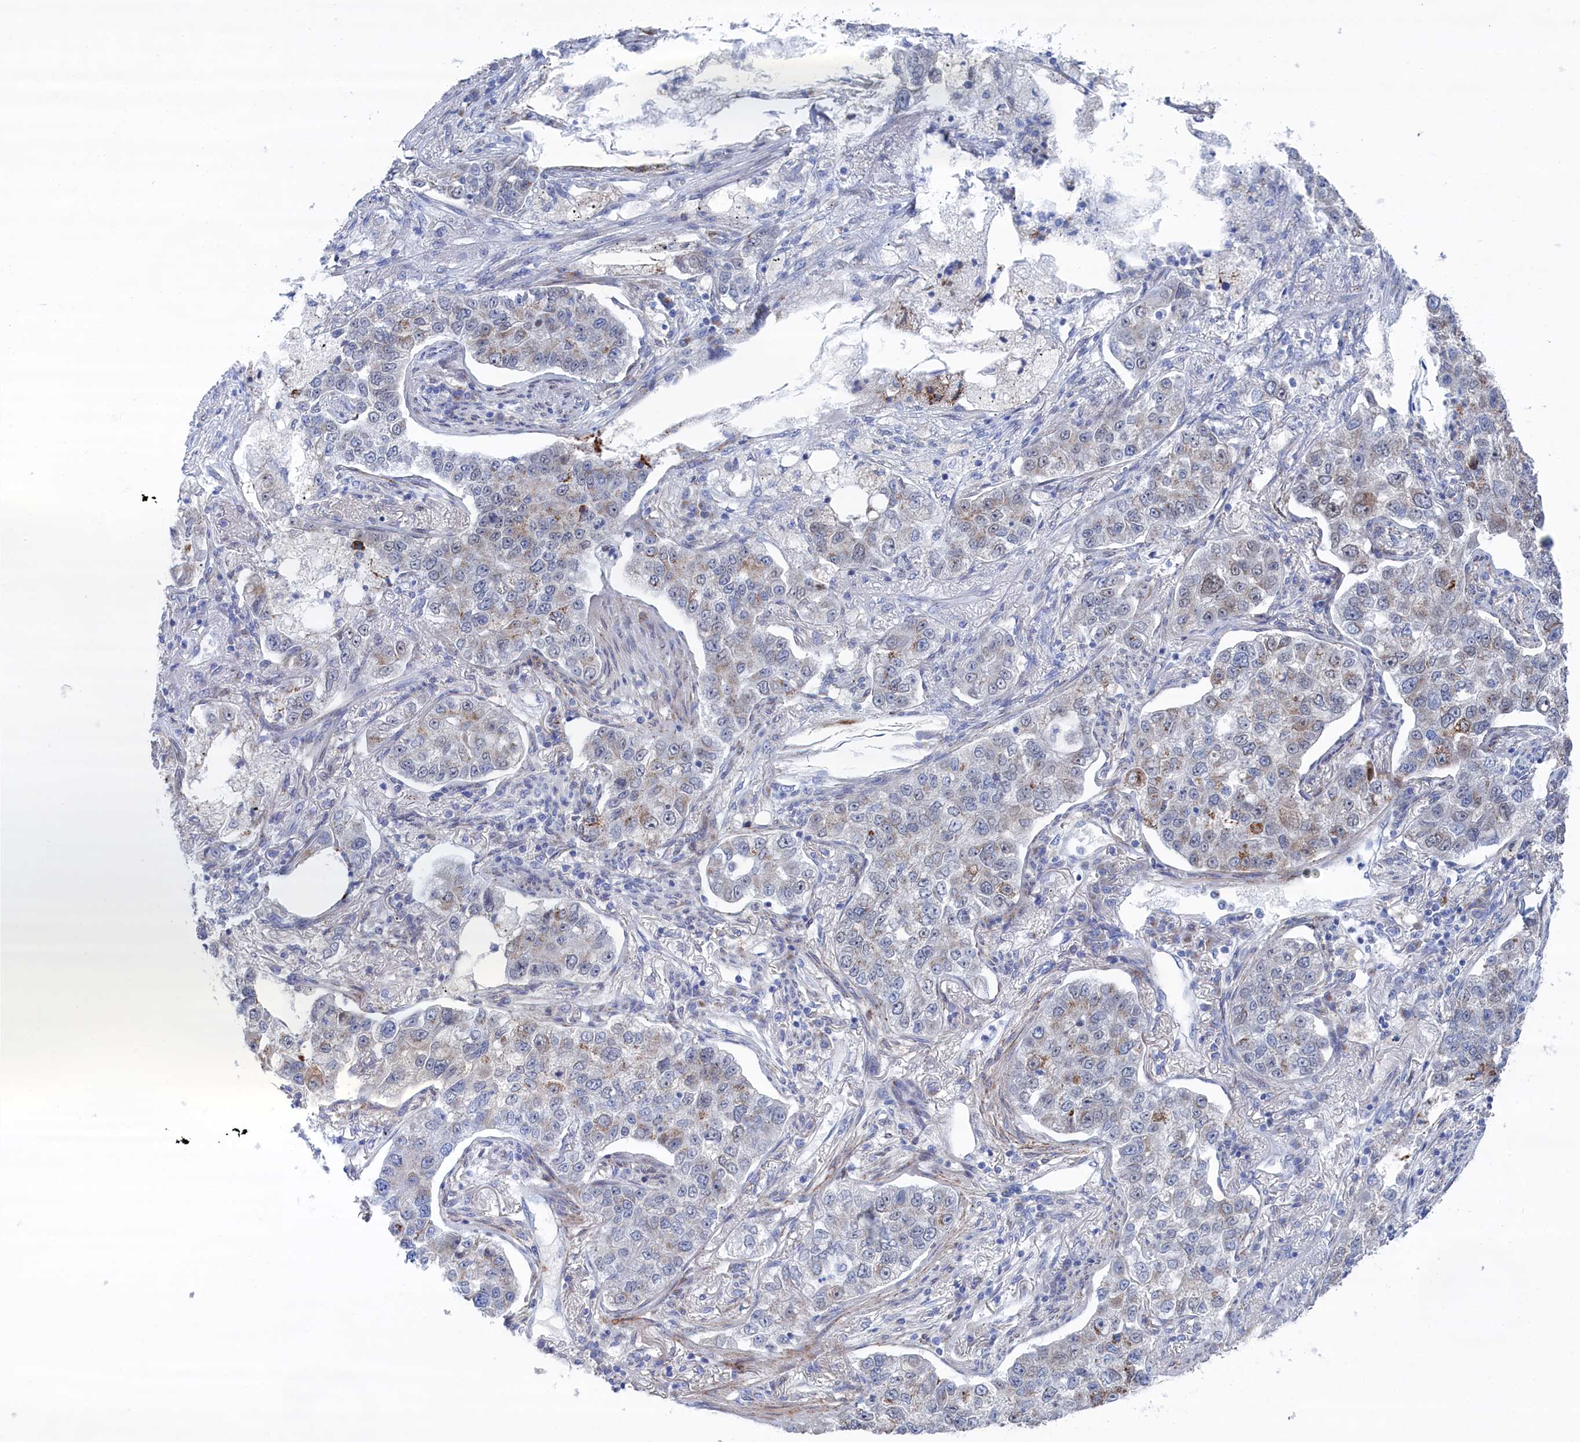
{"staining": {"intensity": "negative", "quantity": "none", "location": "none"}, "tissue": "lung cancer", "cell_type": "Tumor cells", "image_type": "cancer", "snomed": [{"axis": "morphology", "description": "Adenocarcinoma, NOS"}, {"axis": "topography", "description": "Lung"}], "caption": "Immunohistochemistry (IHC) micrograph of human lung cancer stained for a protein (brown), which demonstrates no expression in tumor cells.", "gene": "IRX1", "patient": {"sex": "male", "age": 49}}